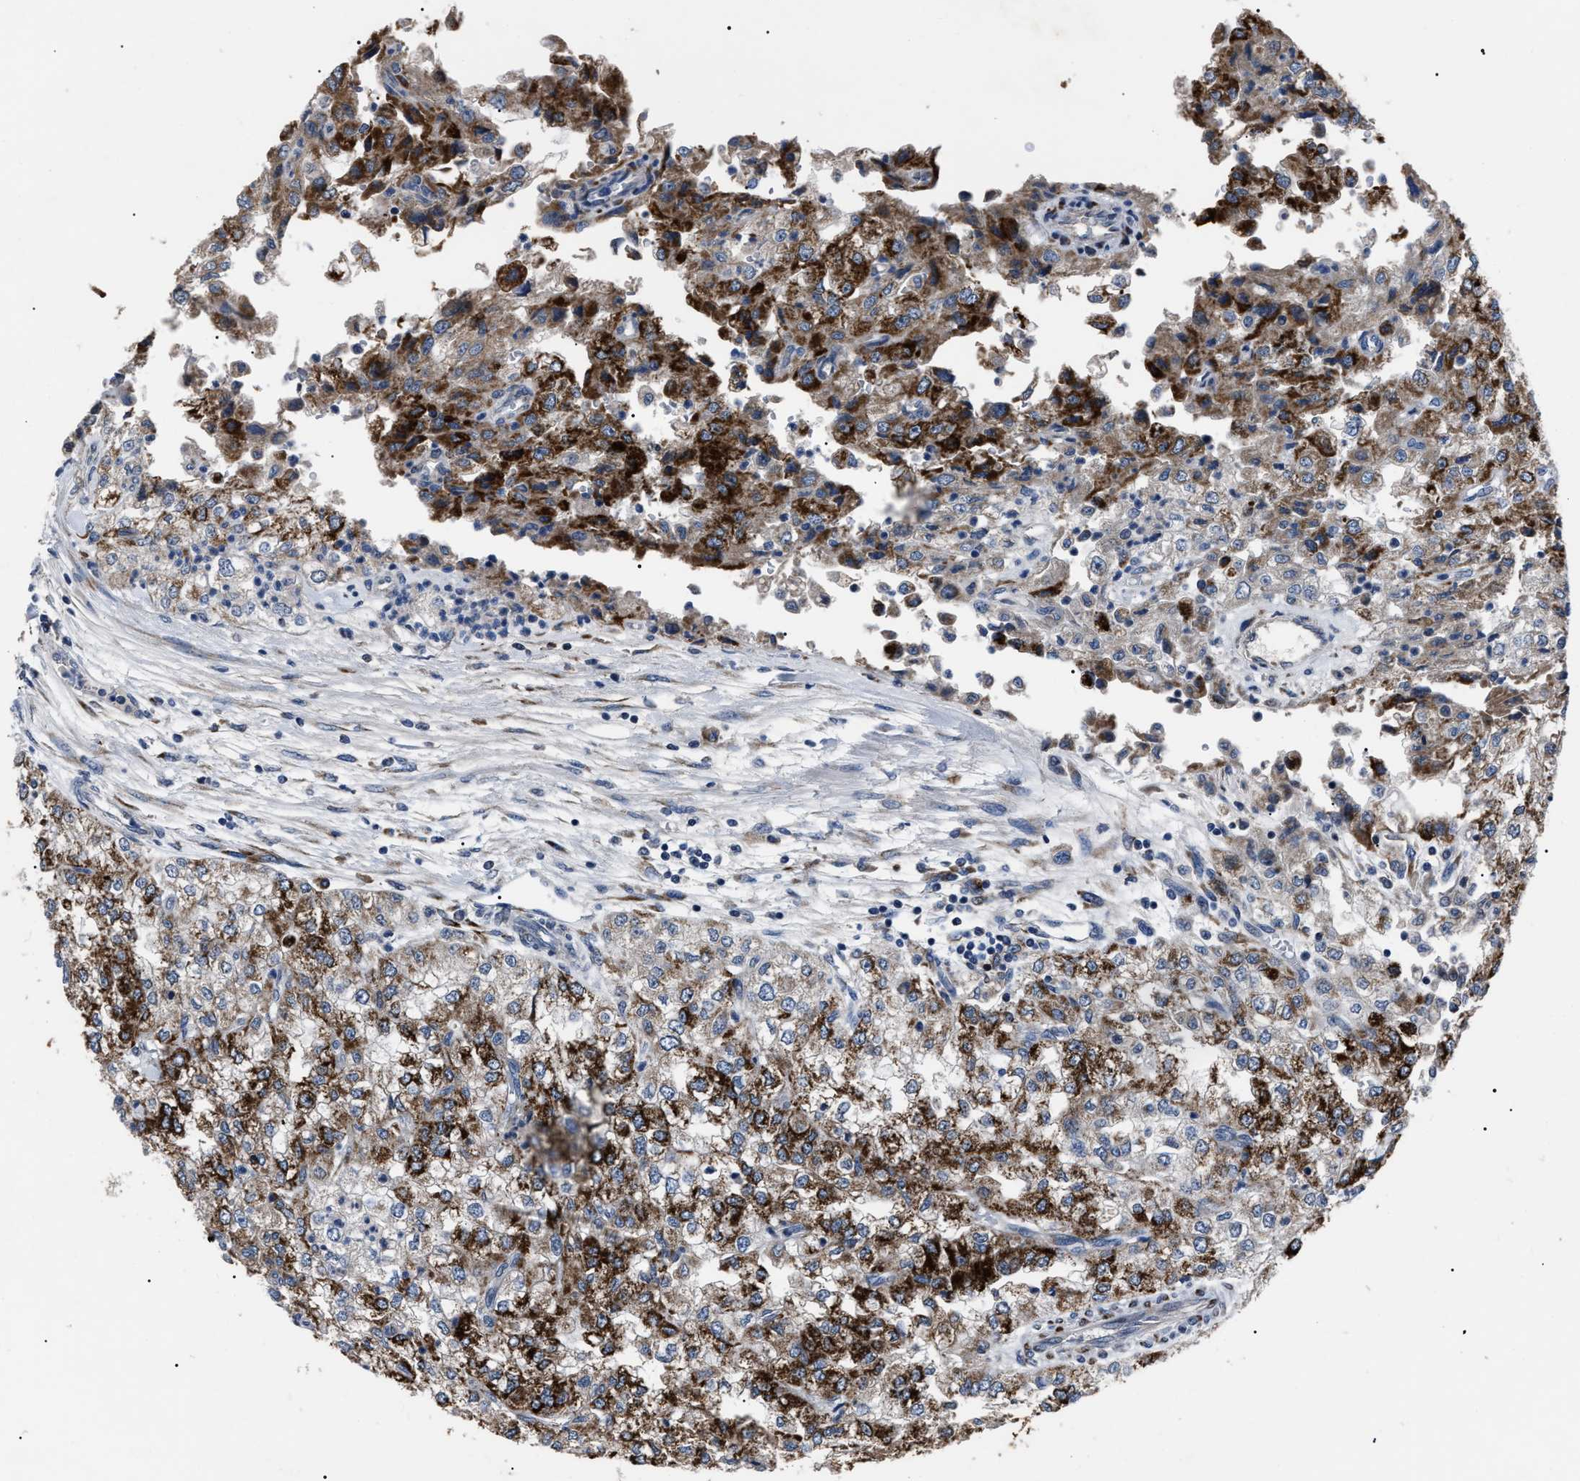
{"staining": {"intensity": "moderate", "quantity": ">75%", "location": "cytoplasmic/membranous"}, "tissue": "renal cancer", "cell_type": "Tumor cells", "image_type": "cancer", "snomed": [{"axis": "morphology", "description": "Adenocarcinoma, NOS"}, {"axis": "topography", "description": "Kidney"}], "caption": "Renal cancer (adenocarcinoma) stained for a protein (brown) shows moderate cytoplasmic/membranous positive positivity in about >75% of tumor cells.", "gene": "LRRC14", "patient": {"sex": "female", "age": 54}}